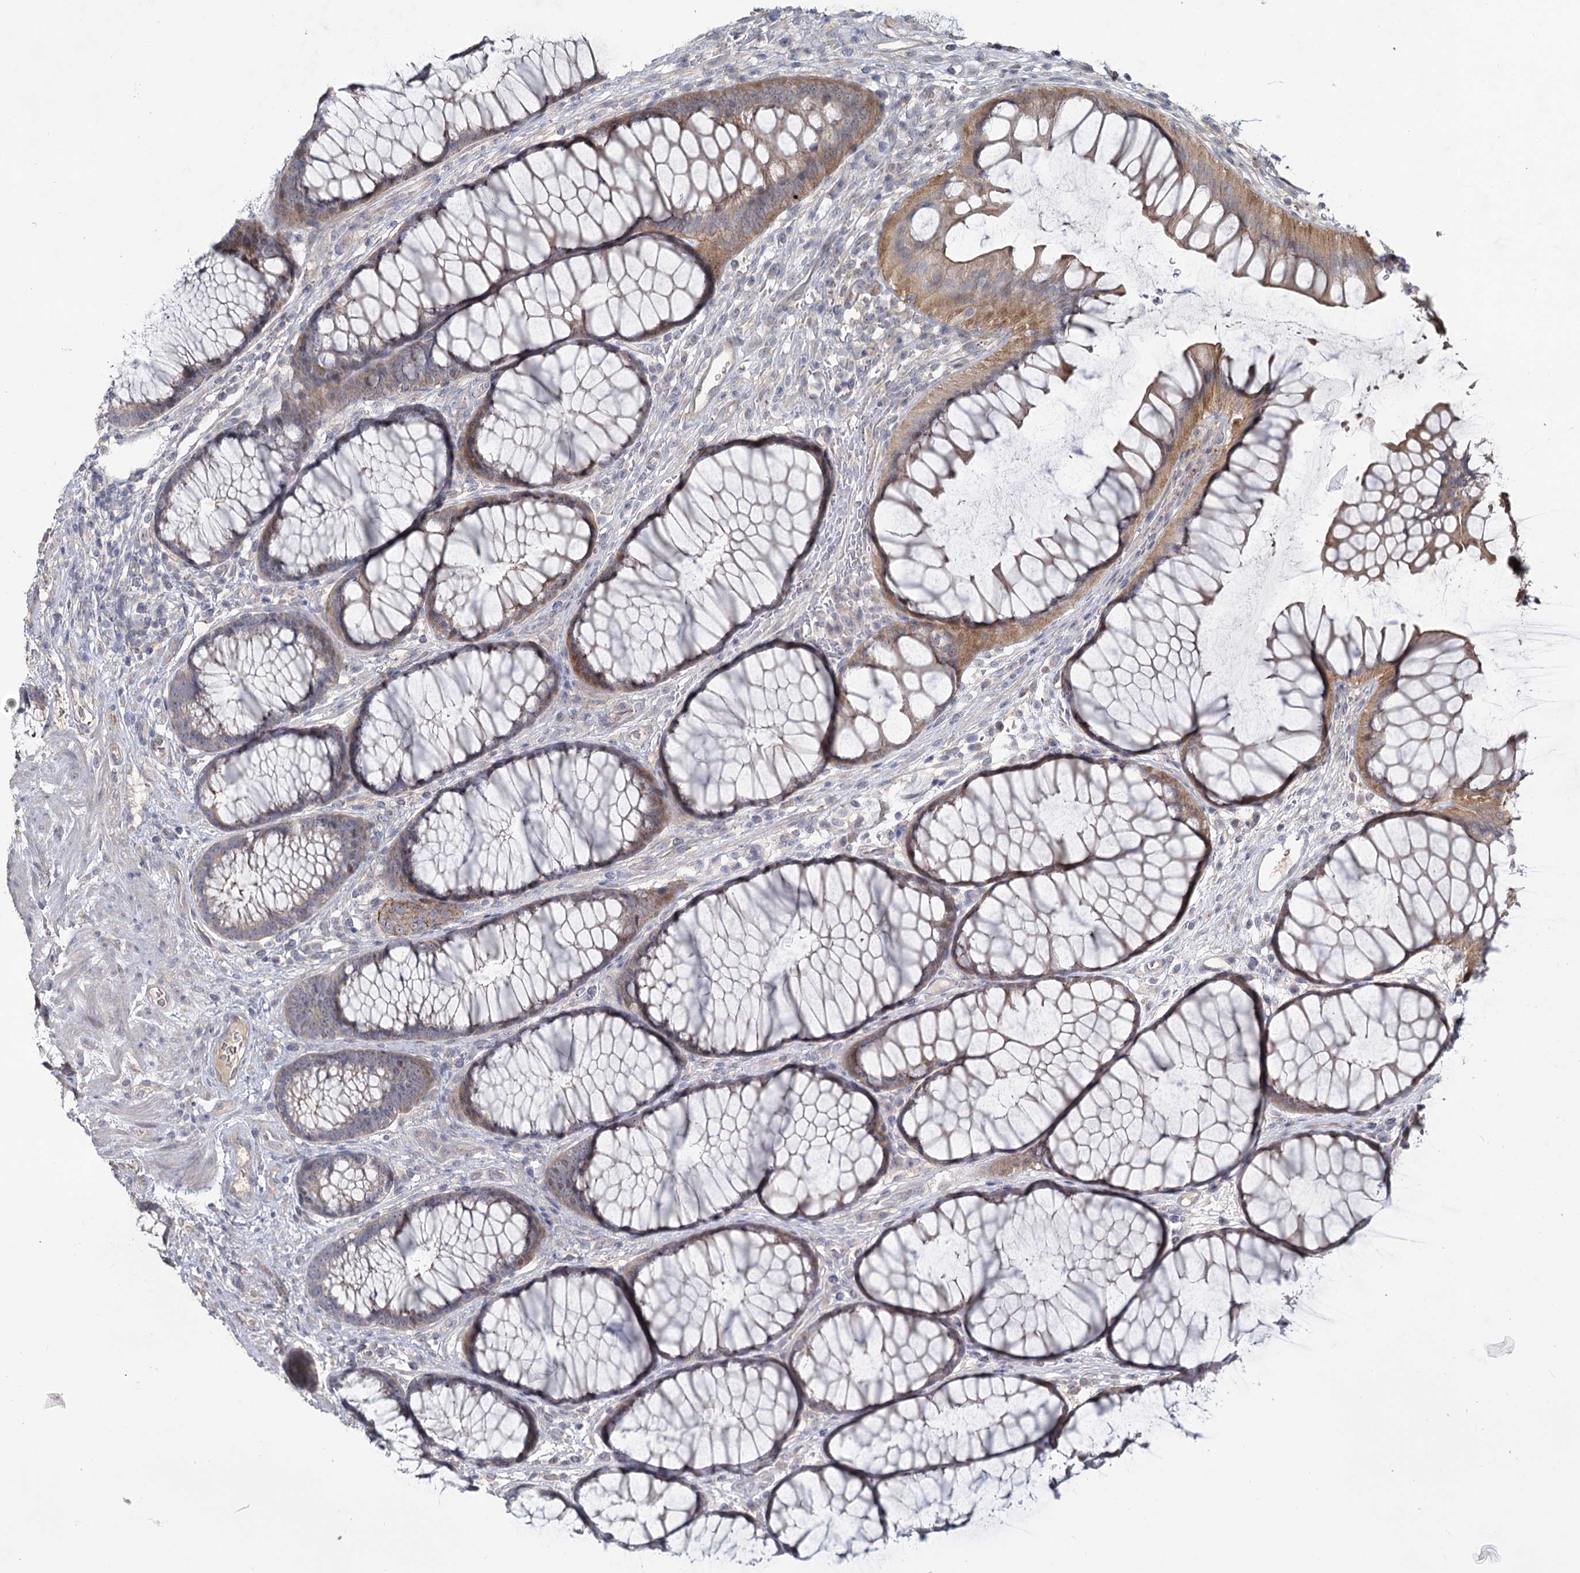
{"staining": {"intensity": "negative", "quantity": "none", "location": "none"}, "tissue": "colon", "cell_type": "Endothelial cells", "image_type": "normal", "snomed": [{"axis": "morphology", "description": "Normal tissue, NOS"}, {"axis": "topography", "description": "Colon"}], "caption": "An IHC micrograph of benign colon is shown. There is no staining in endothelial cells of colon. (DAB (3,3'-diaminobenzidine) immunohistochemistry (IHC) with hematoxylin counter stain).", "gene": "ANGPTL5", "patient": {"sex": "female", "age": 82}}